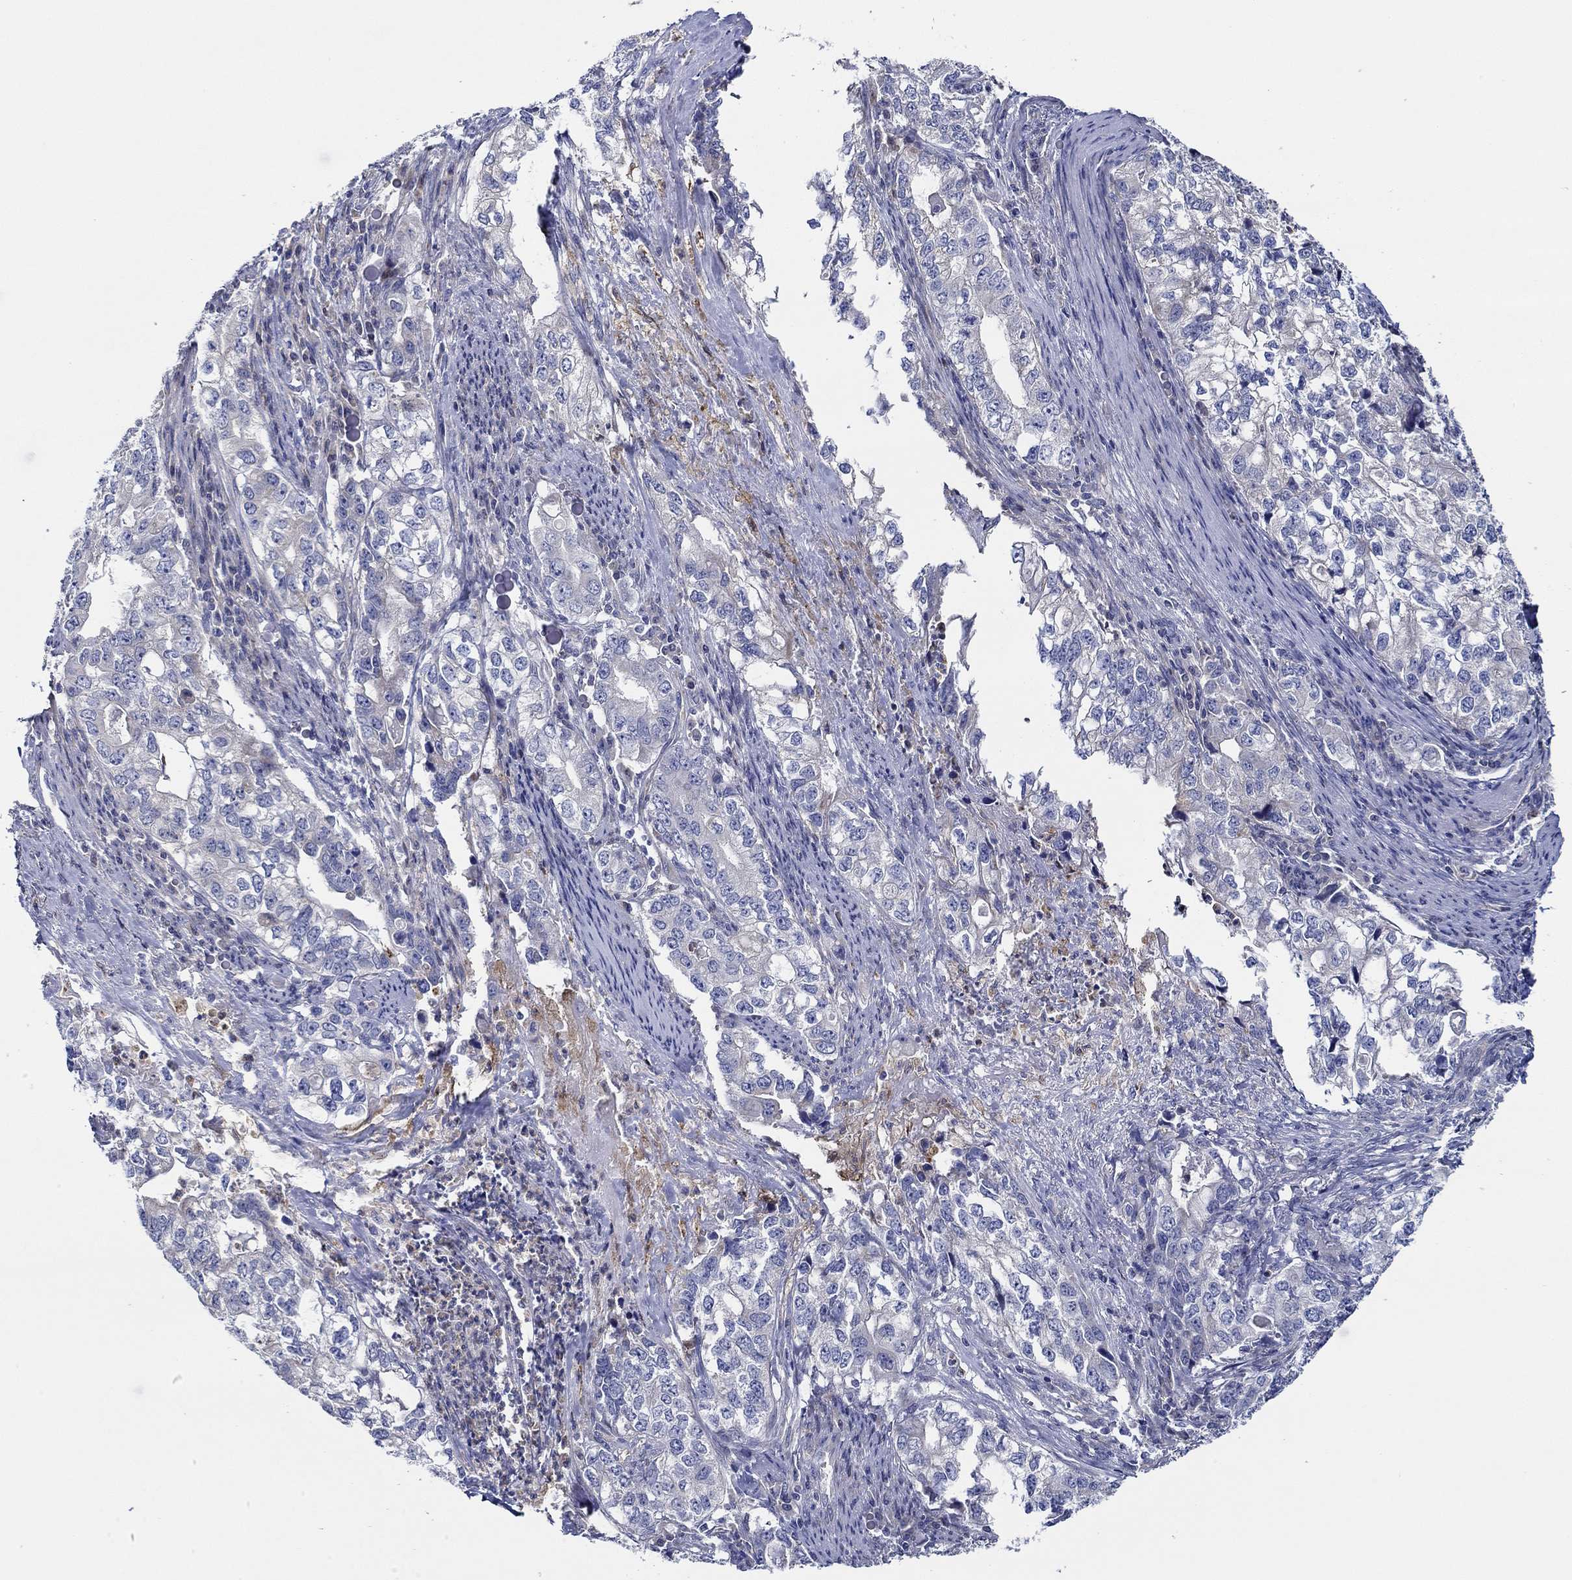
{"staining": {"intensity": "negative", "quantity": "none", "location": "none"}, "tissue": "stomach cancer", "cell_type": "Tumor cells", "image_type": "cancer", "snomed": [{"axis": "morphology", "description": "Adenocarcinoma, NOS"}, {"axis": "topography", "description": "Stomach, lower"}], "caption": "High power microscopy image of an immunohistochemistry (IHC) image of stomach cancer (adenocarcinoma), revealing no significant positivity in tumor cells.", "gene": "CFAP61", "patient": {"sex": "female", "age": 72}}